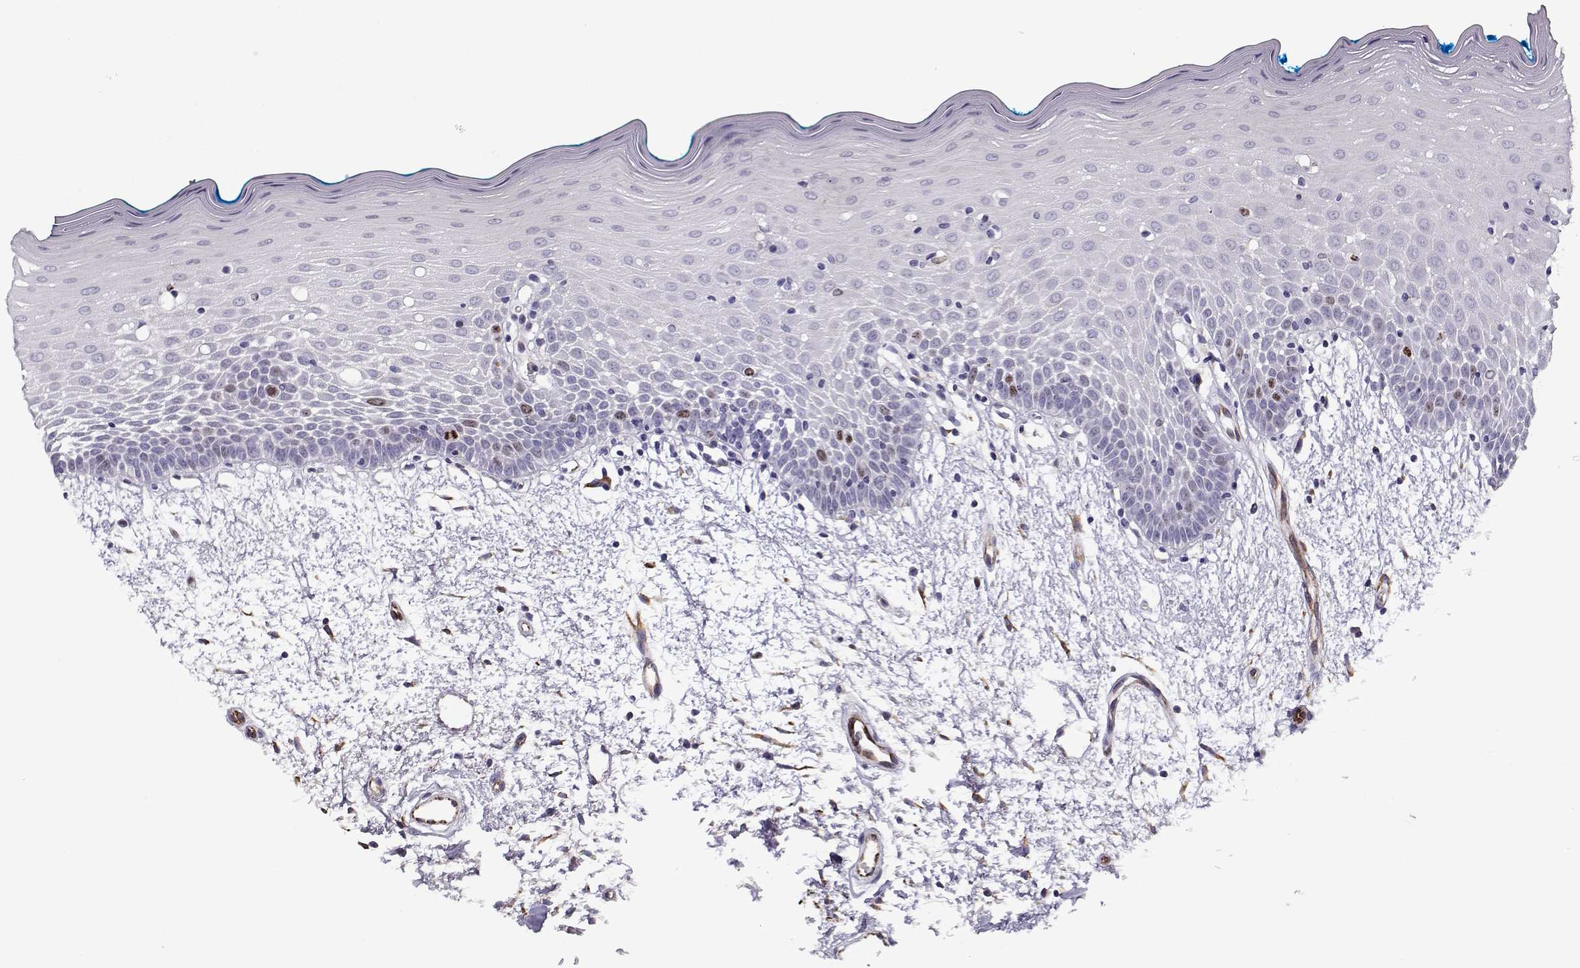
{"staining": {"intensity": "moderate", "quantity": "<25%", "location": "nuclear"}, "tissue": "oral mucosa", "cell_type": "Squamous epithelial cells", "image_type": "normal", "snomed": [{"axis": "morphology", "description": "Normal tissue, NOS"}, {"axis": "morphology", "description": "Squamous cell carcinoma, NOS"}, {"axis": "topography", "description": "Oral tissue"}, {"axis": "topography", "description": "Head-Neck"}], "caption": "Squamous epithelial cells reveal moderate nuclear positivity in about <25% of cells in benign oral mucosa.", "gene": "NPW", "patient": {"sex": "female", "age": 75}}